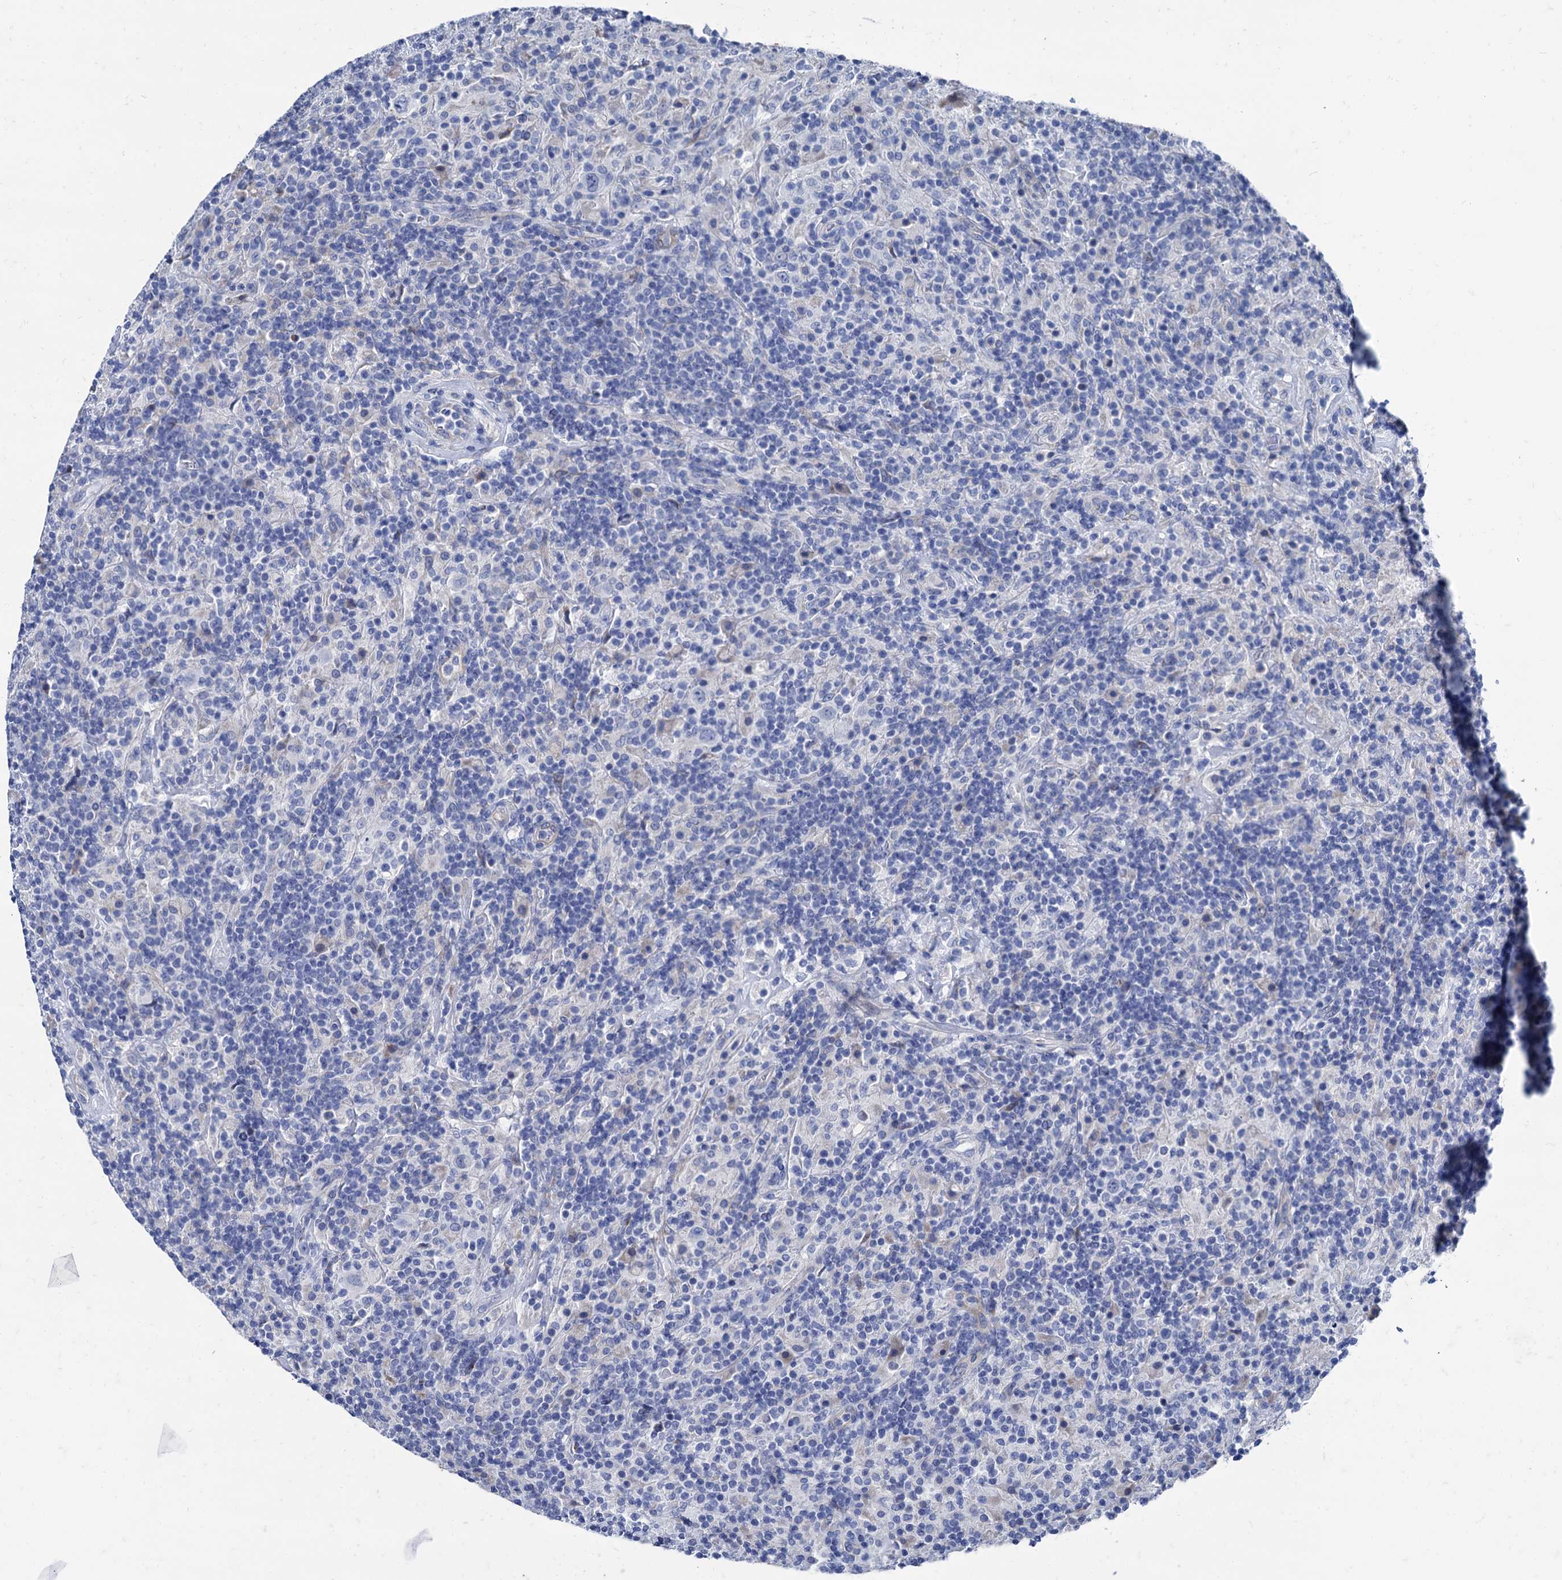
{"staining": {"intensity": "negative", "quantity": "none", "location": "none"}, "tissue": "lymphoma", "cell_type": "Tumor cells", "image_type": "cancer", "snomed": [{"axis": "morphology", "description": "Hodgkin's disease, NOS"}, {"axis": "topography", "description": "Lymph node"}], "caption": "DAB immunohistochemical staining of human Hodgkin's disease demonstrates no significant expression in tumor cells.", "gene": "FOXR2", "patient": {"sex": "male", "age": 70}}